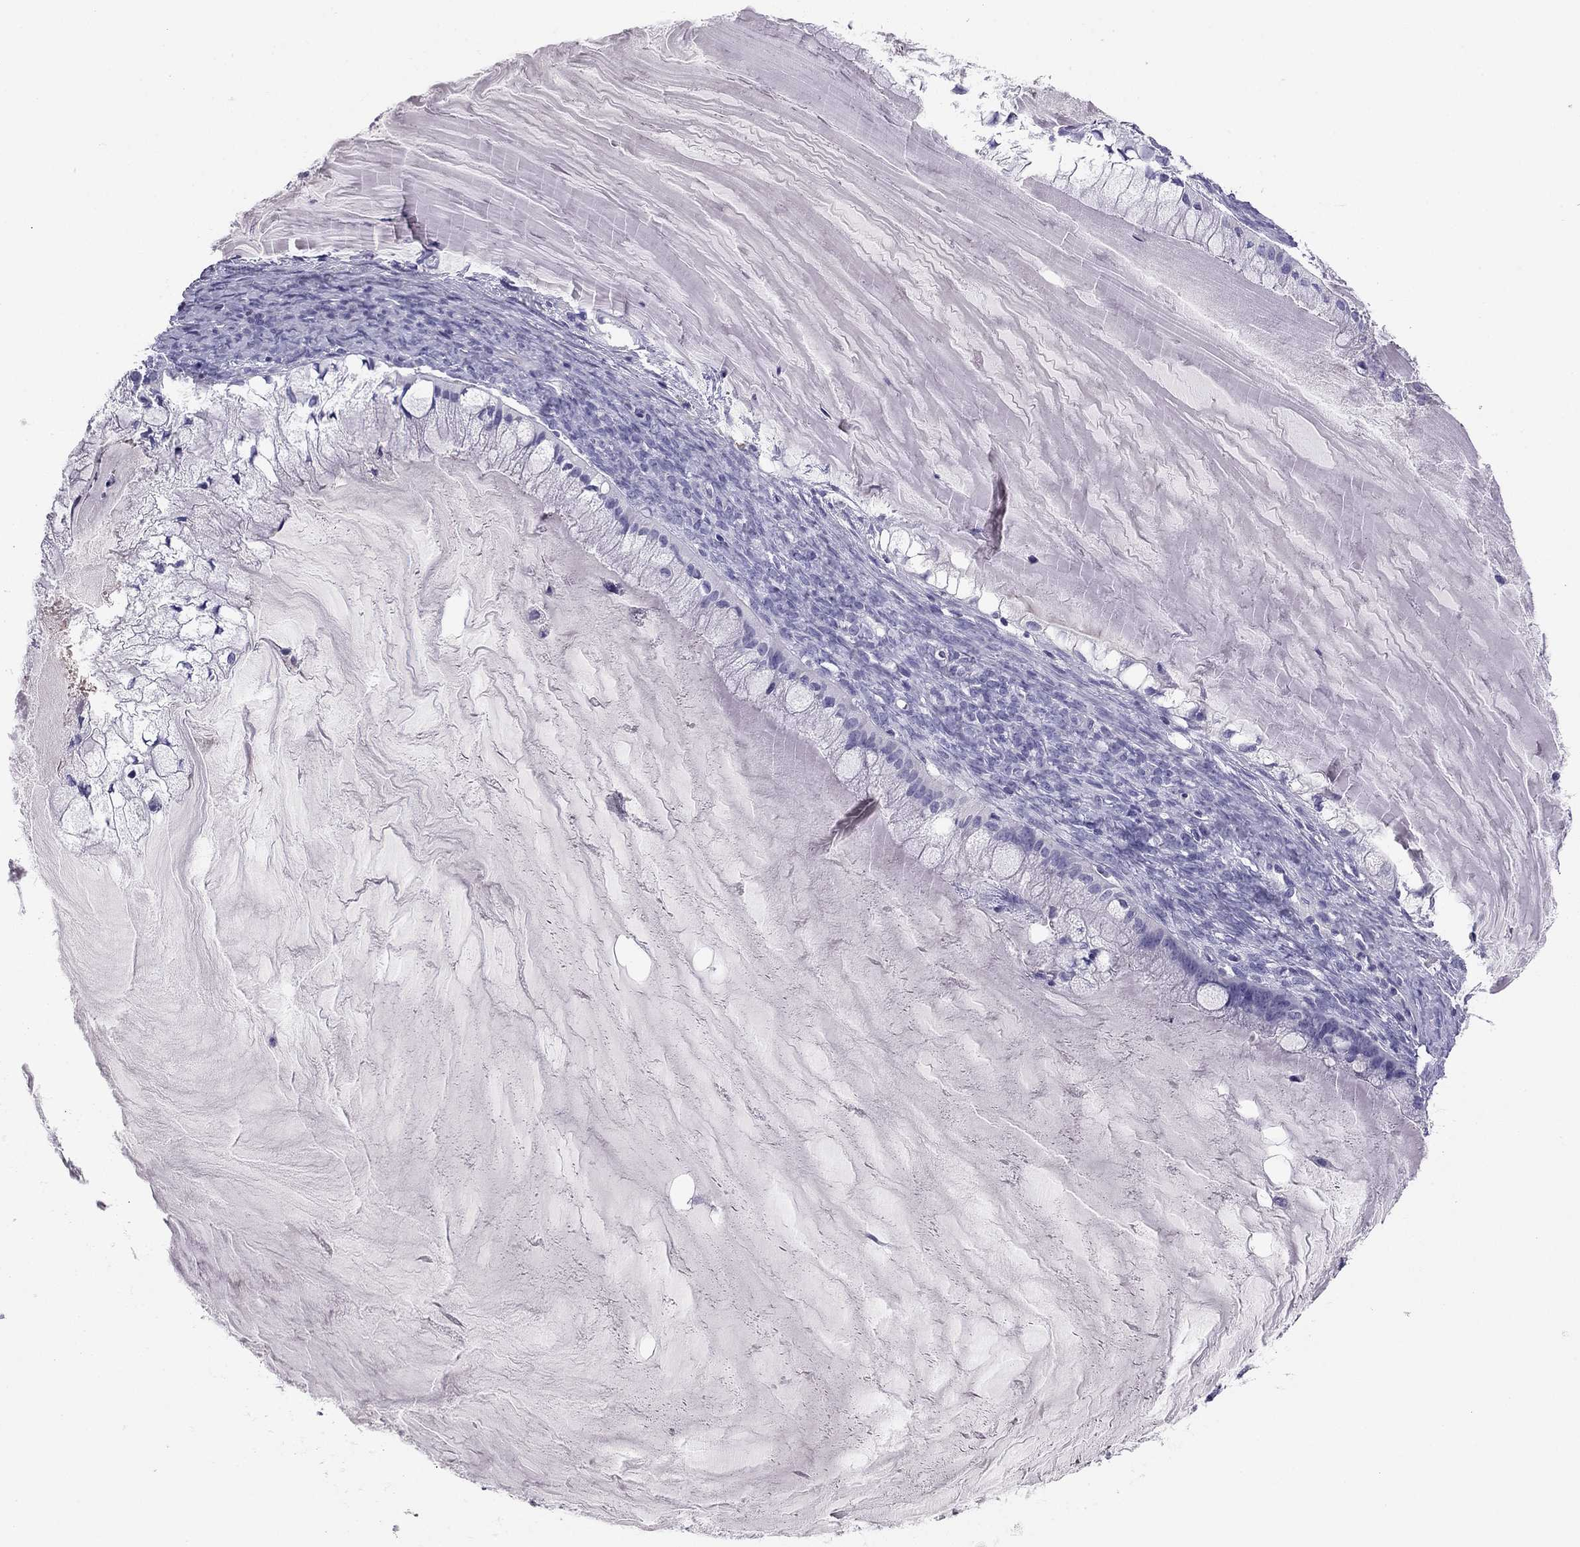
{"staining": {"intensity": "negative", "quantity": "none", "location": "none"}, "tissue": "ovarian cancer", "cell_type": "Tumor cells", "image_type": "cancer", "snomed": [{"axis": "morphology", "description": "Cystadenocarcinoma, mucinous, NOS"}, {"axis": "topography", "description": "Ovary"}], "caption": "An image of ovarian cancer (mucinous cystadenocarcinoma) stained for a protein demonstrates no brown staining in tumor cells. (Immunohistochemistry (ihc), brightfield microscopy, high magnification).", "gene": "KLRG1", "patient": {"sex": "female", "age": 57}}